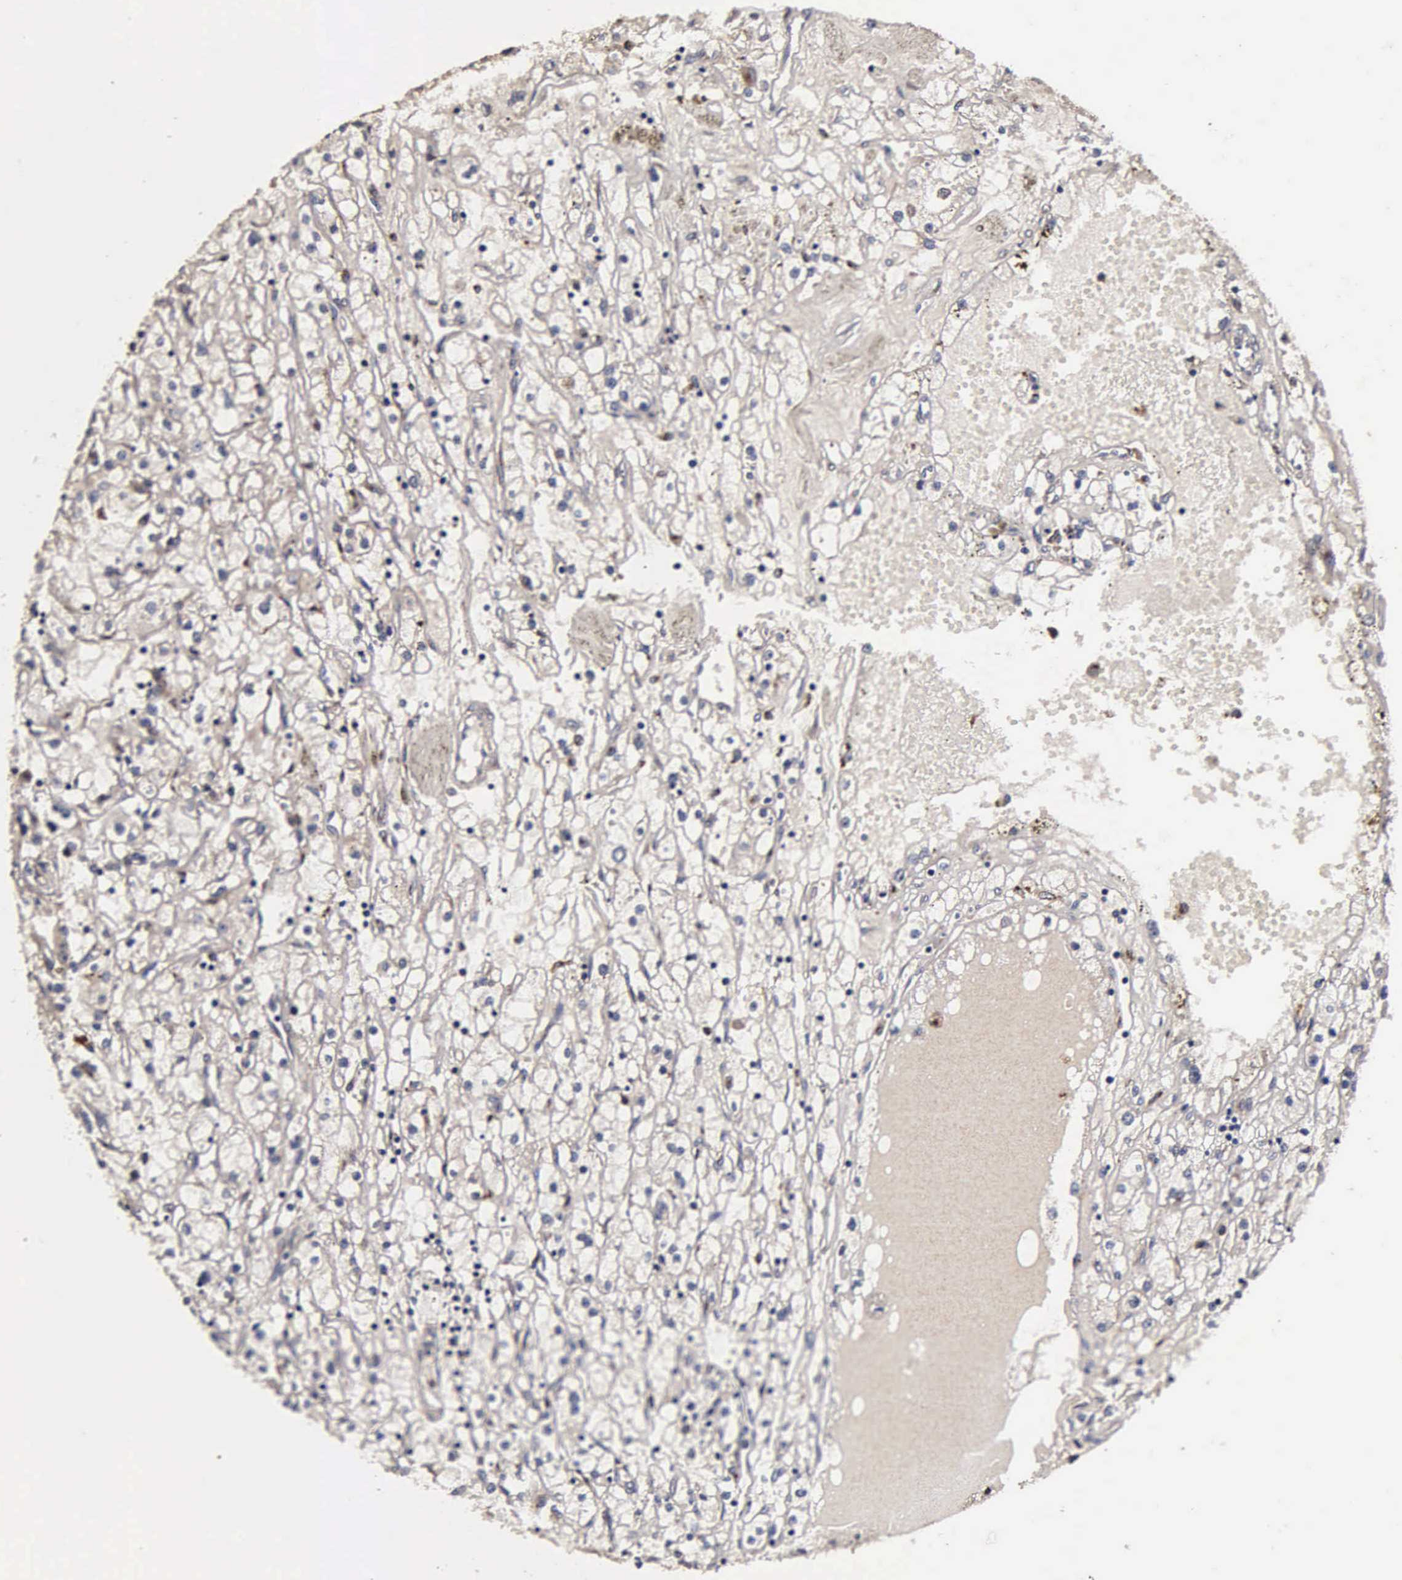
{"staining": {"intensity": "weak", "quantity": "<25%", "location": "cytoplasmic/membranous"}, "tissue": "renal cancer", "cell_type": "Tumor cells", "image_type": "cancer", "snomed": [{"axis": "morphology", "description": "Adenocarcinoma, NOS"}, {"axis": "topography", "description": "Kidney"}], "caption": "Adenocarcinoma (renal) was stained to show a protein in brown. There is no significant expression in tumor cells.", "gene": "CST3", "patient": {"sex": "male", "age": 56}}